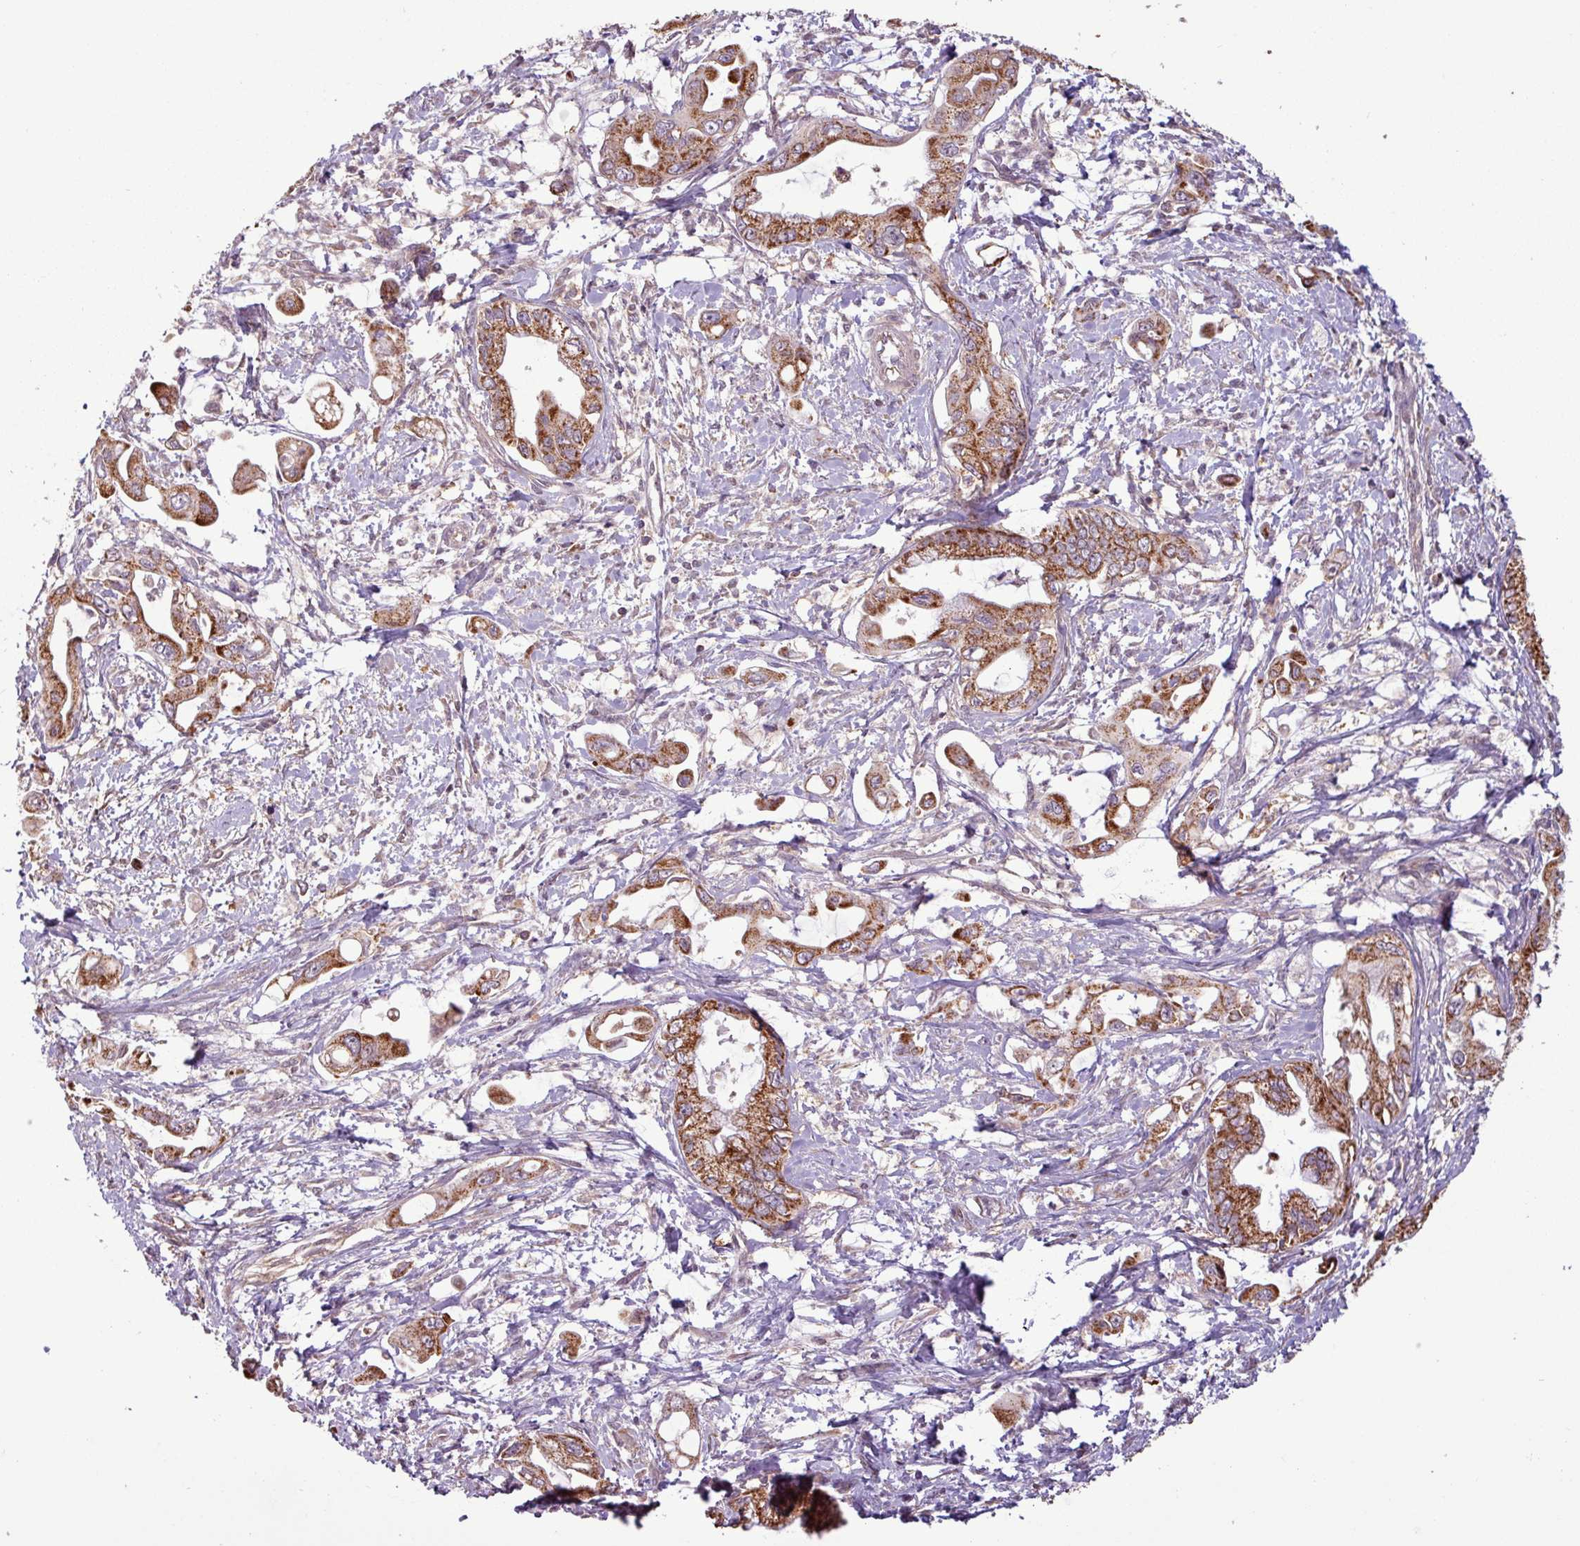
{"staining": {"intensity": "strong", "quantity": ">75%", "location": "cytoplasmic/membranous"}, "tissue": "pancreatic cancer", "cell_type": "Tumor cells", "image_type": "cancer", "snomed": [{"axis": "morphology", "description": "Adenocarcinoma, NOS"}, {"axis": "topography", "description": "Pancreas"}], "caption": "This is a photomicrograph of IHC staining of pancreatic cancer (adenocarcinoma), which shows strong staining in the cytoplasmic/membranous of tumor cells.", "gene": "MCTP2", "patient": {"sex": "male", "age": 61}}